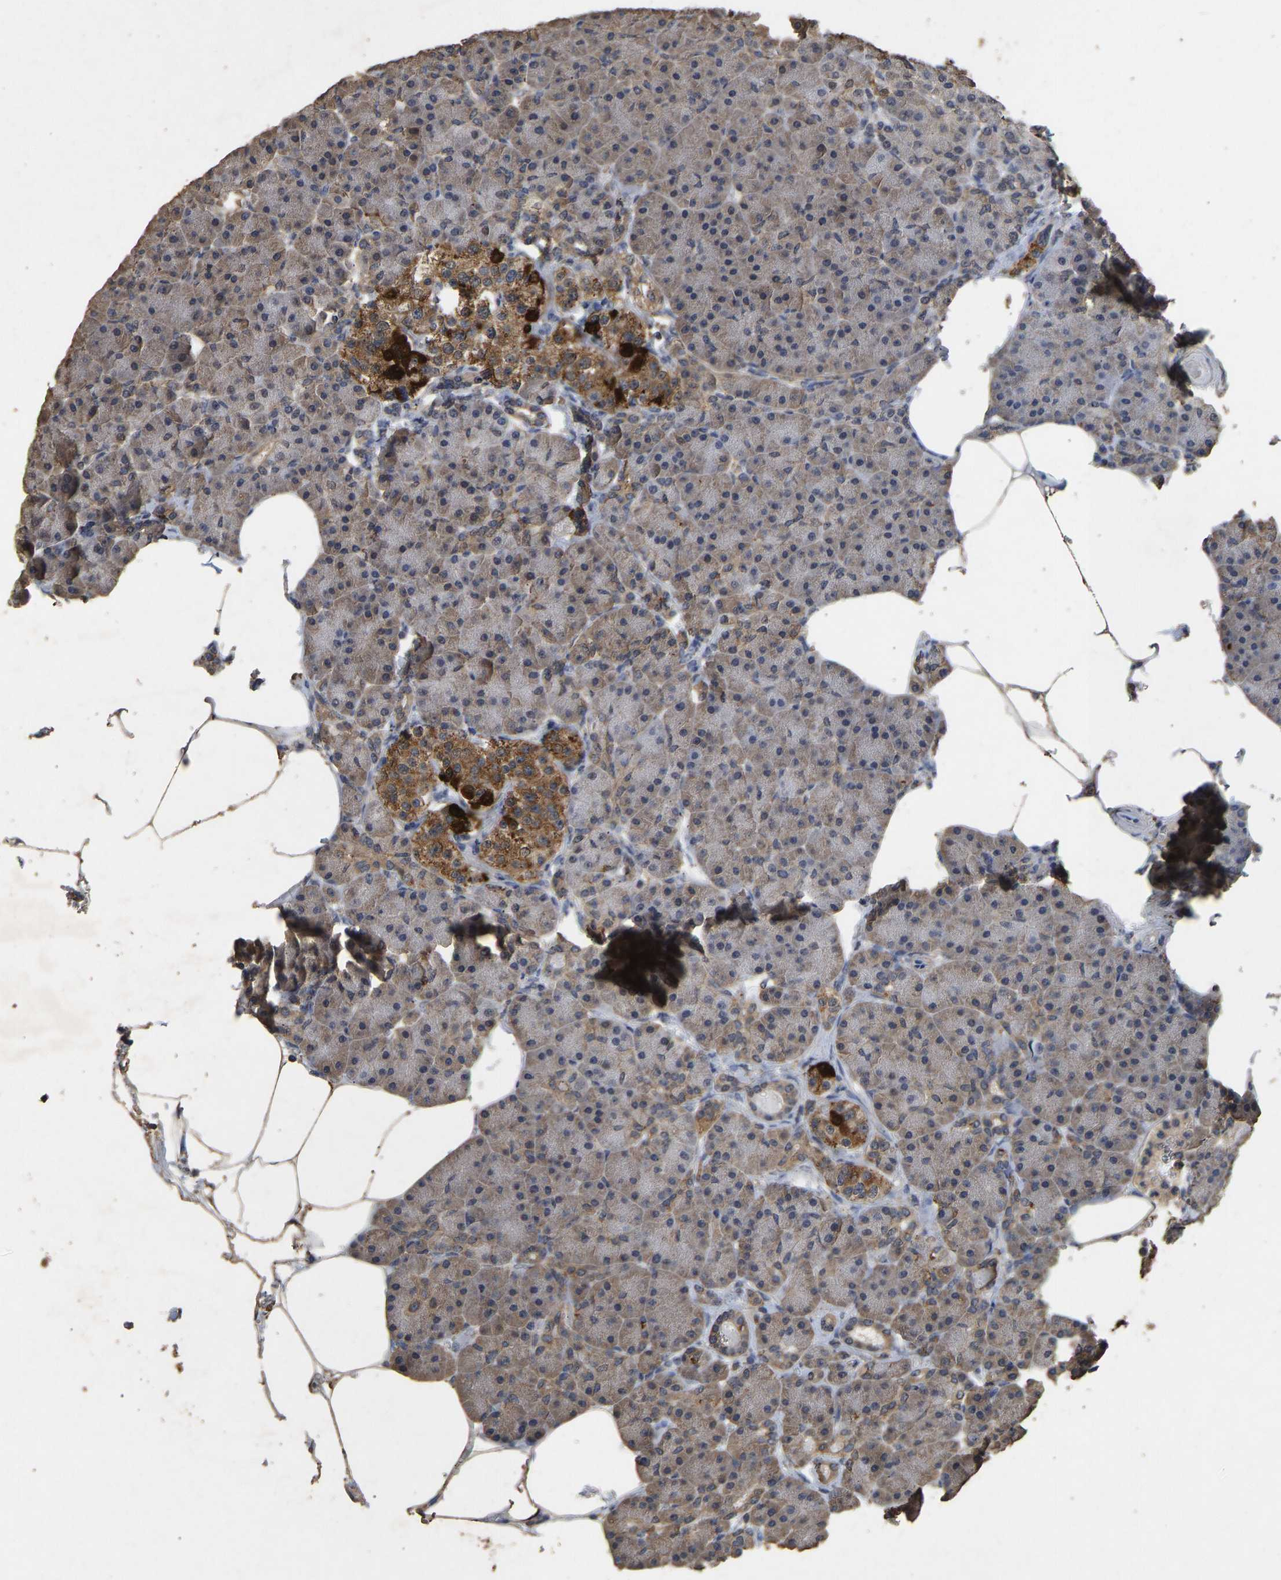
{"staining": {"intensity": "weak", "quantity": ">75%", "location": "cytoplasmic/membranous"}, "tissue": "pancreas", "cell_type": "Exocrine glandular cells", "image_type": "normal", "snomed": [{"axis": "morphology", "description": "Normal tissue, NOS"}, {"axis": "topography", "description": "Pancreas"}], "caption": "Protein expression analysis of benign pancreas displays weak cytoplasmic/membranous staining in approximately >75% of exocrine glandular cells. The staining was performed using DAB, with brown indicating positive protein expression. Nuclei are stained blue with hematoxylin.", "gene": "CIDEC", "patient": {"sex": "female", "age": 70}}